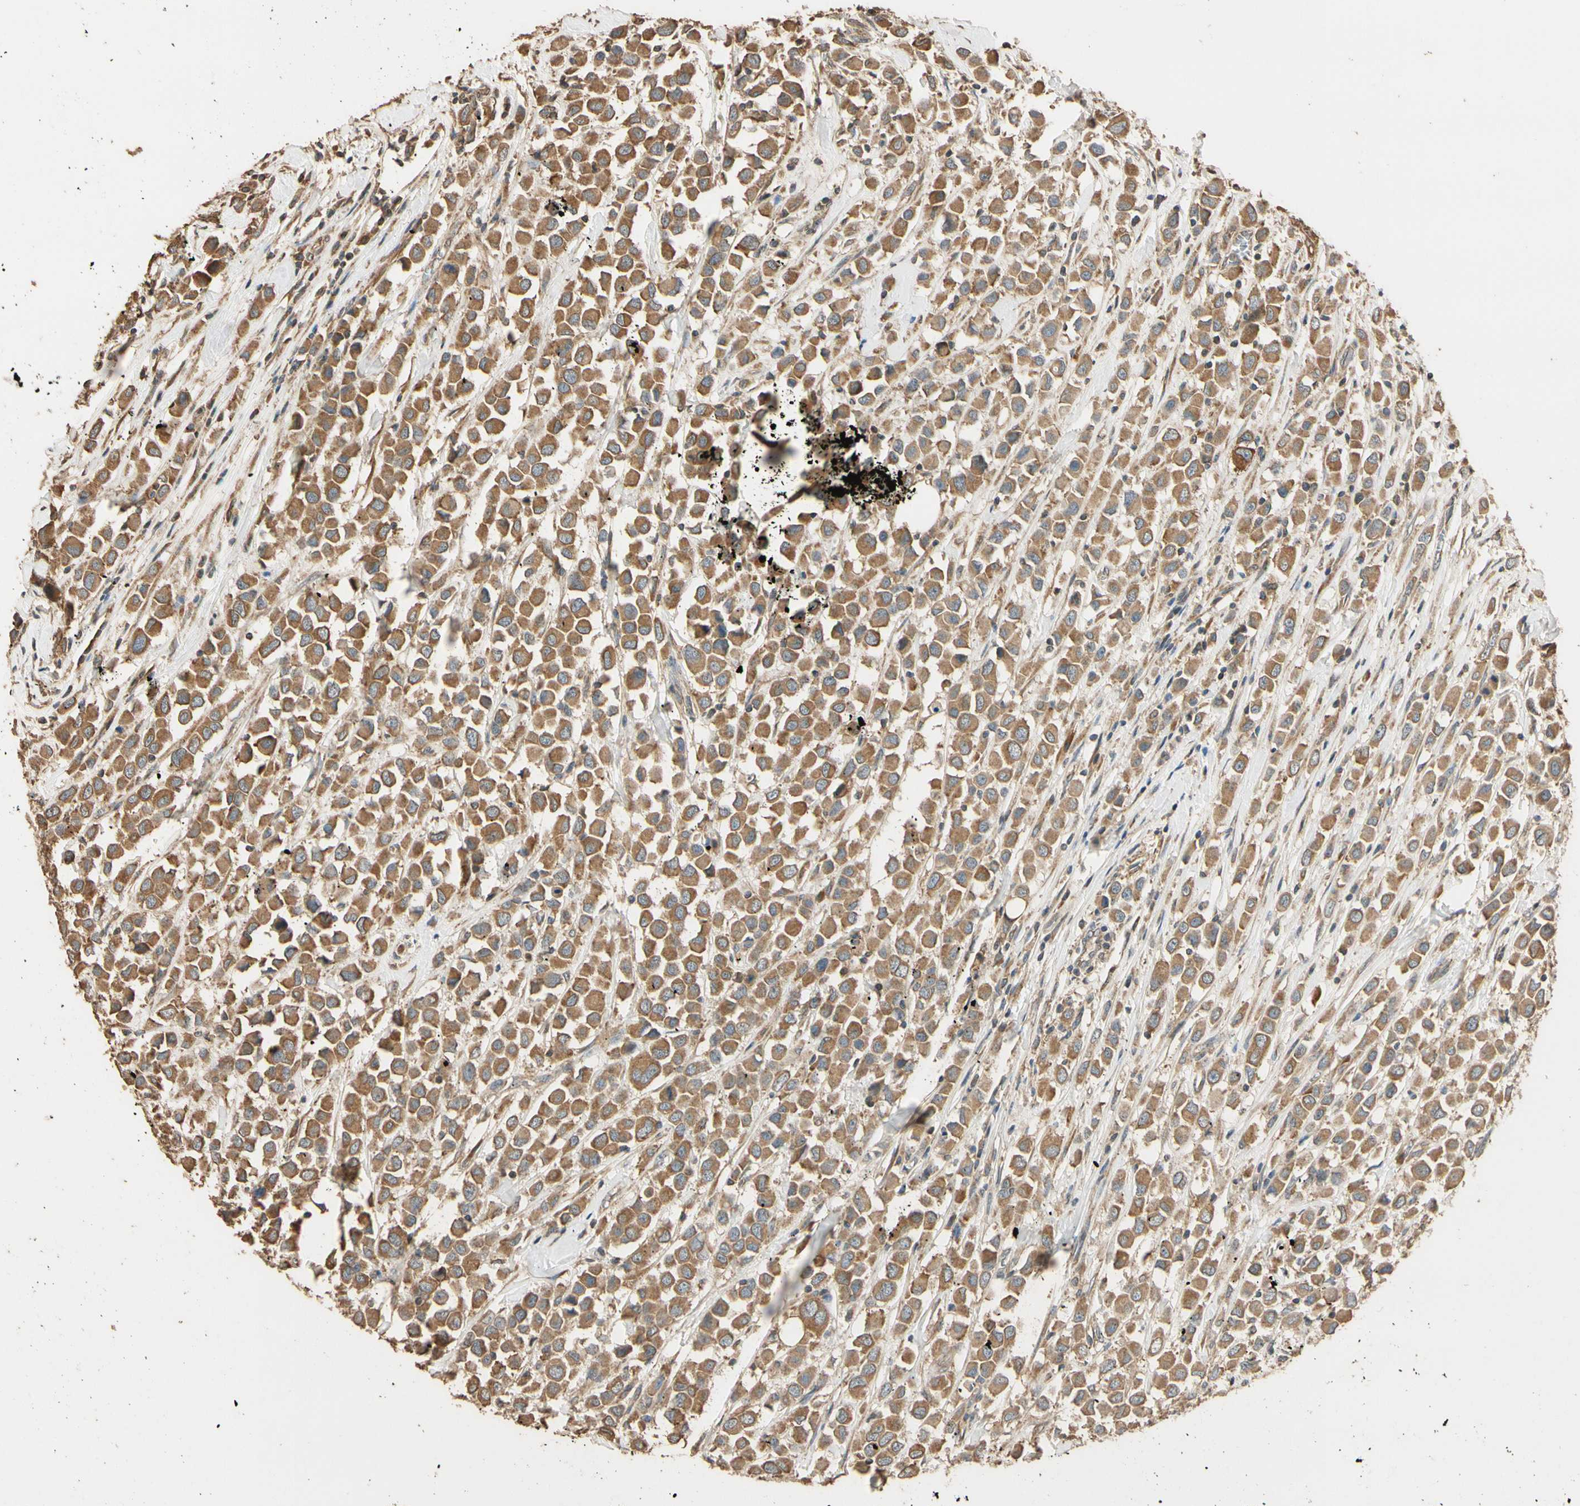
{"staining": {"intensity": "moderate", "quantity": ">75%", "location": "cytoplasmic/membranous"}, "tissue": "breast cancer", "cell_type": "Tumor cells", "image_type": "cancer", "snomed": [{"axis": "morphology", "description": "Duct carcinoma"}, {"axis": "topography", "description": "Breast"}], "caption": "Breast cancer stained with IHC demonstrates moderate cytoplasmic/membranous staining in approximately >75% of tumor cells.", "gene": "STX18", "patient": {"sex": "female", "age": 61}}